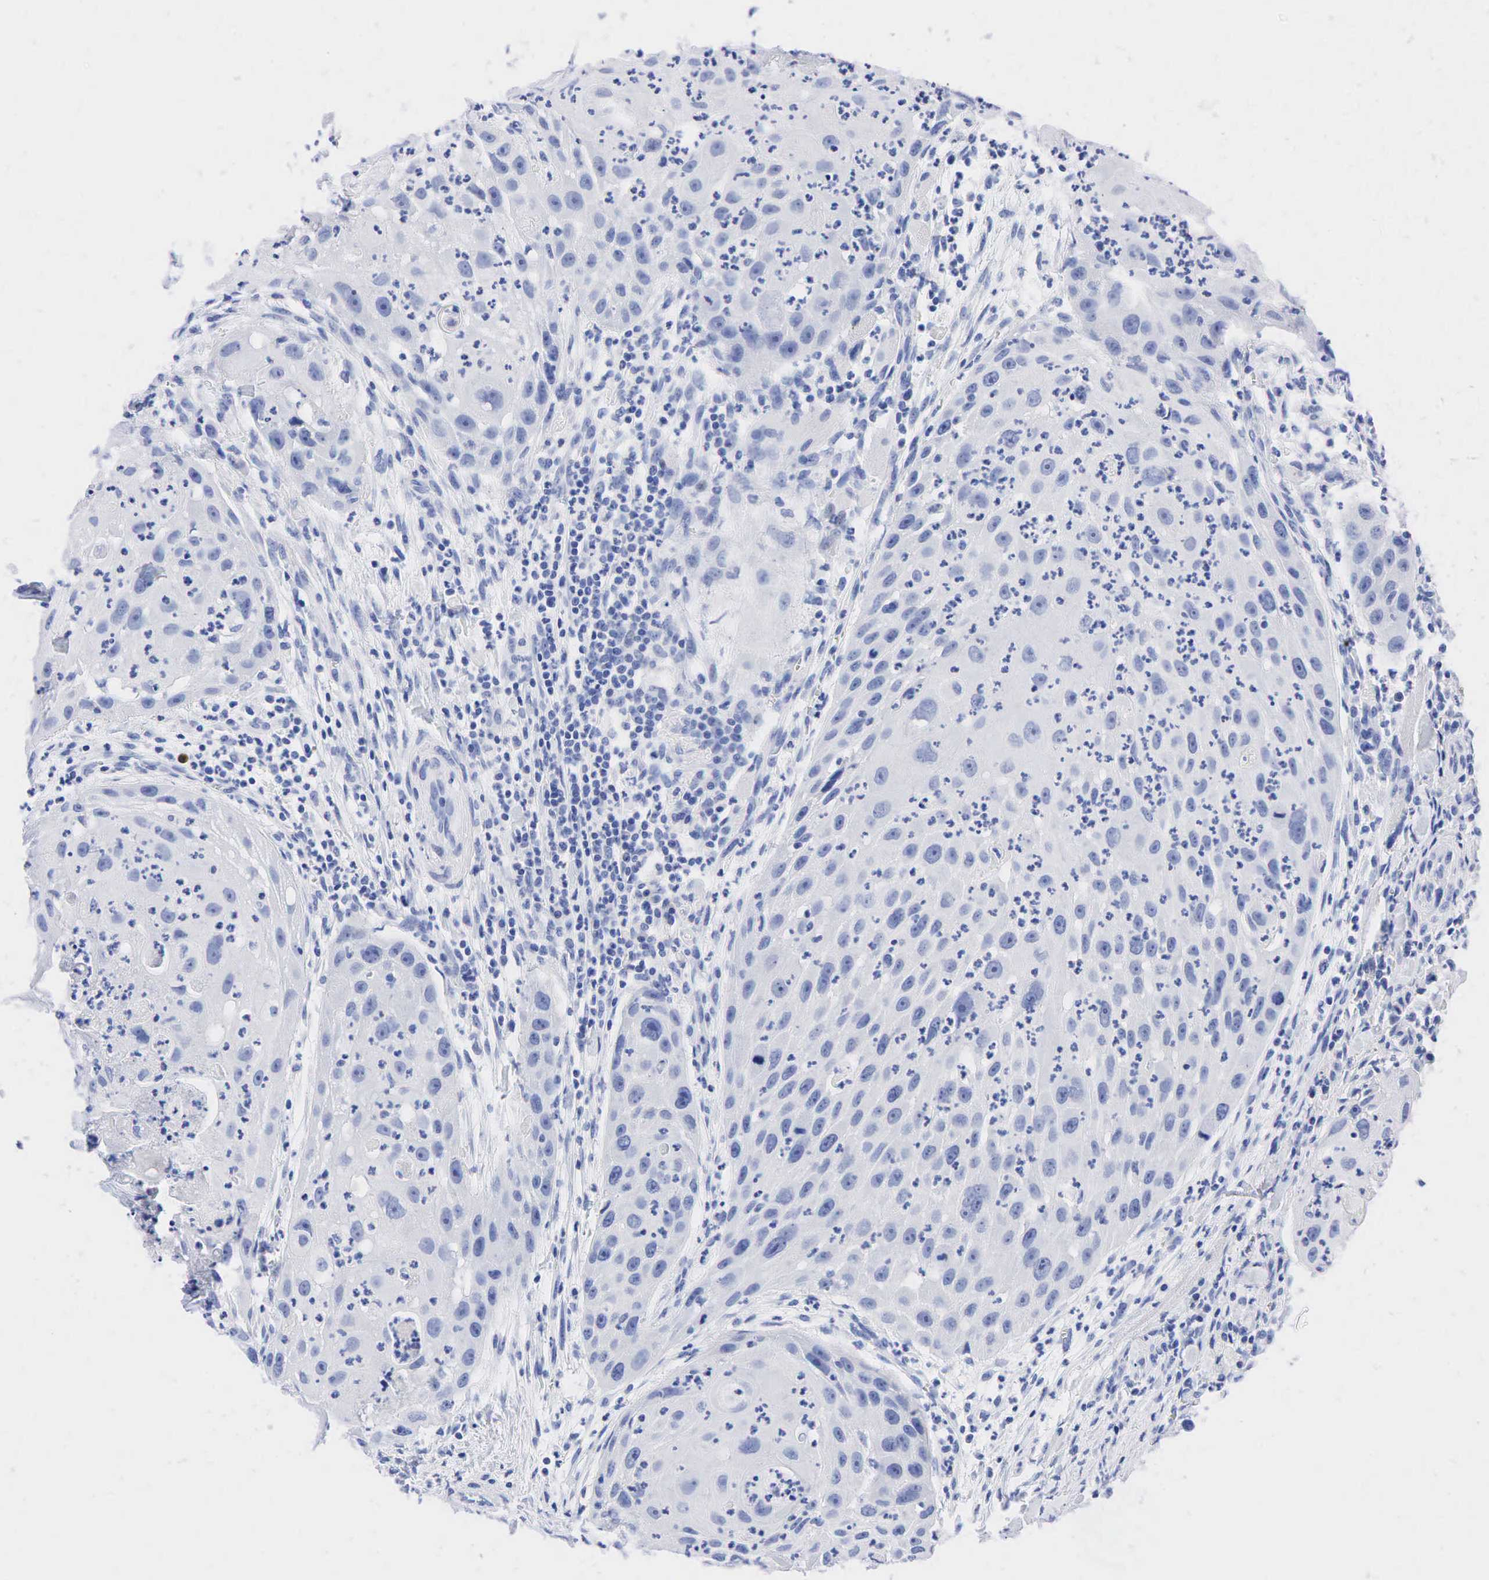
{"staining": {"intensity": "negative", "quantity": "none", "location": "none"}, "tissue": "head and neck cancer", "cell_type": "Tumor cells", "image_type": "cancer", "snomed": [{"axis": "morphology", "description": "Squamous cell carcinoma, NOS"}, {"axis": "topography", "description": "Head-Neck"}], "caption": "This image is of head and neck cancer (squamous cell carcinoma) stained with IHC to label a protein in brown with the nuclei are counter-stained blue. There is no positivity in tumor cells.", "gene": "NKX2-1", "patient": {"sex": "male", "age": 64}}